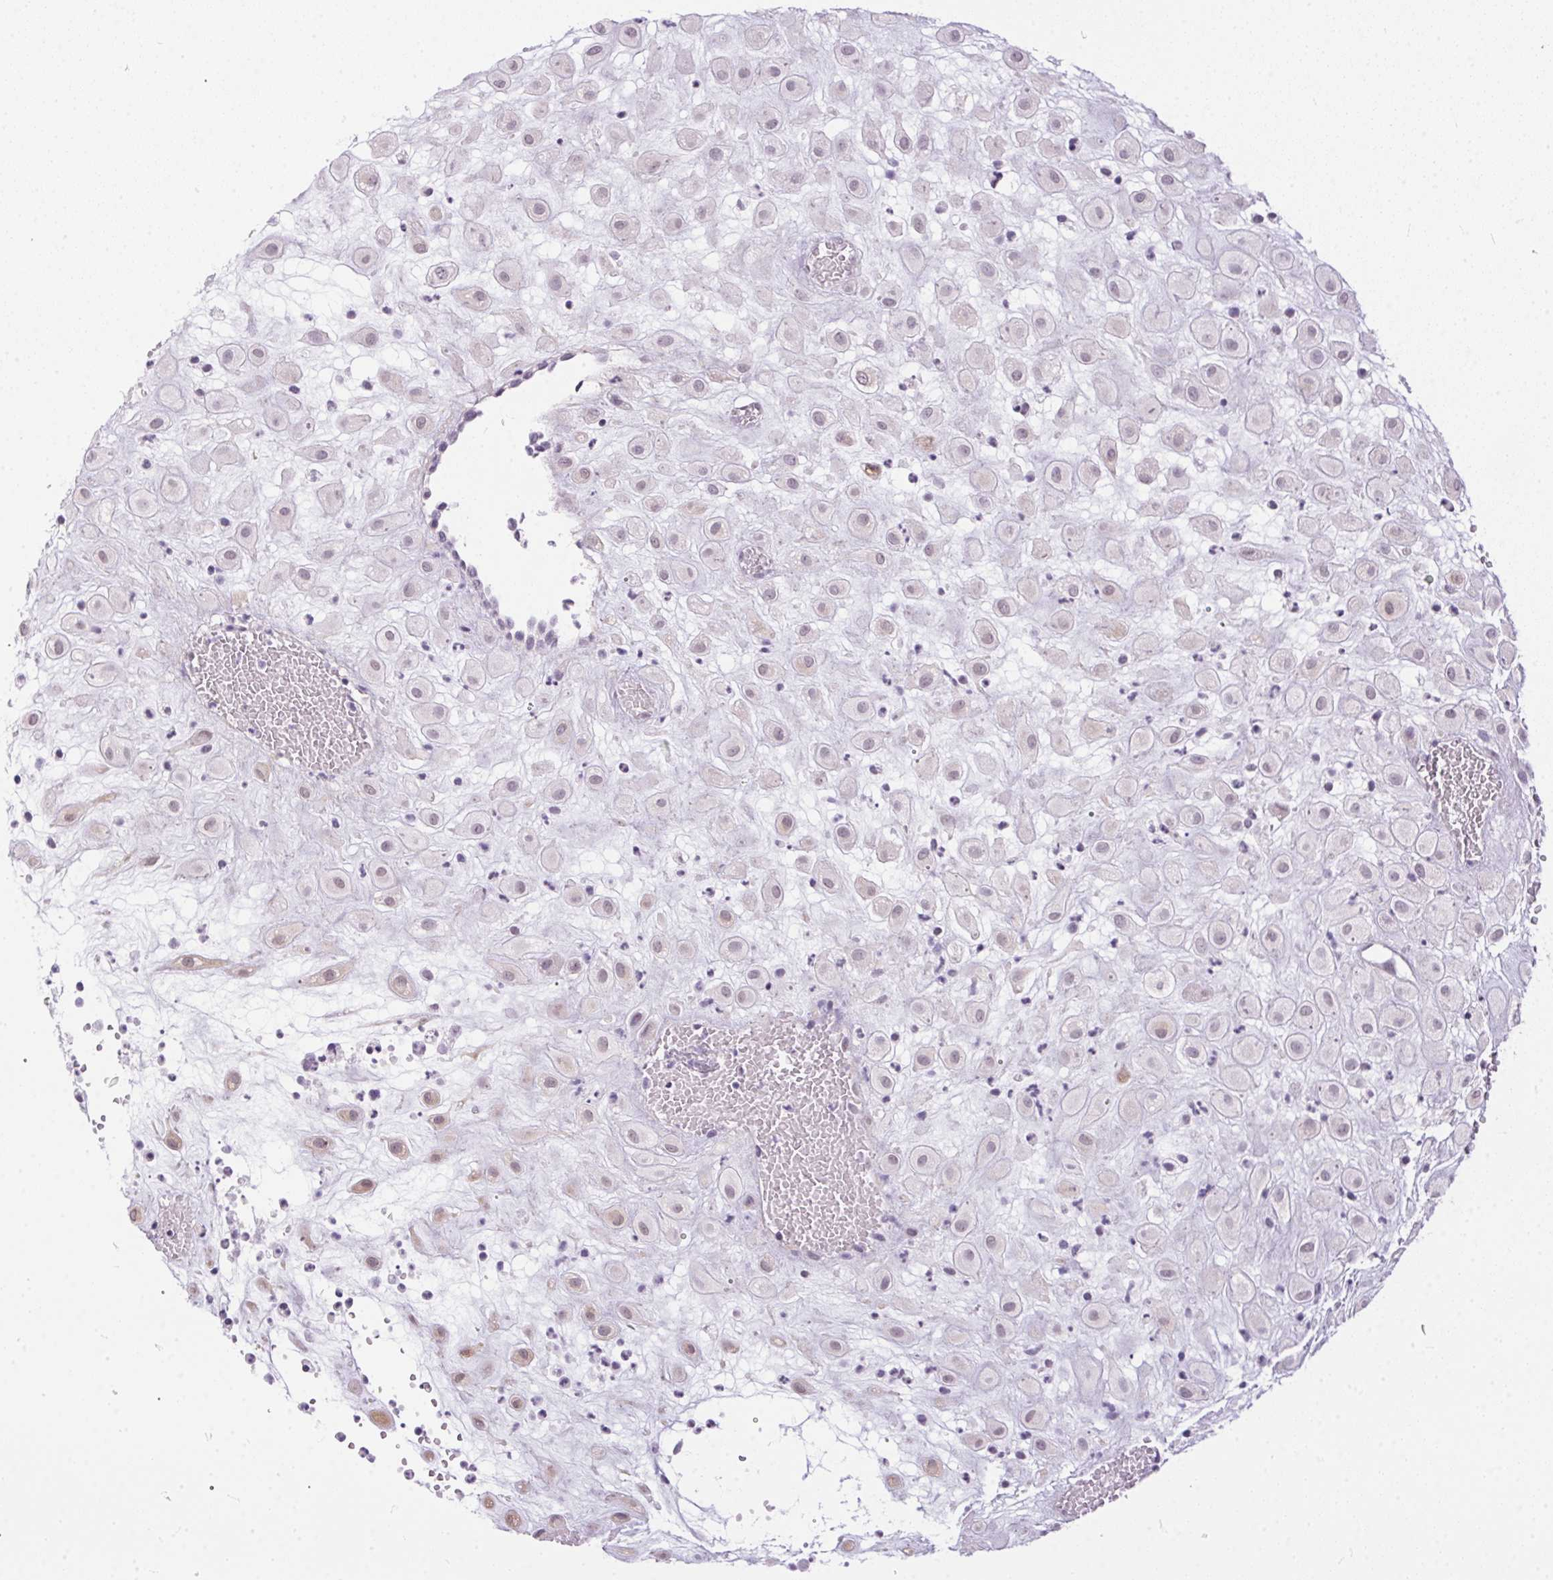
{"staining": {"intensity": "weak", "quantity": "<25%", "location": "nuclear"}, "tissue": "placenta", "cell_type": "Decidual cells", "image_type": "normal", "snomed": [{"axis": "morphology", "description": "Normal tissue, NOS"}, {"axis": "topography", "description": "Placenta"}], "caption": "DAB immunohistochemical staining of benign placenta reveals no significant staining in decidual cells.", "gene": "GBP6", "patient": {"sex": "female", "age": 24}}